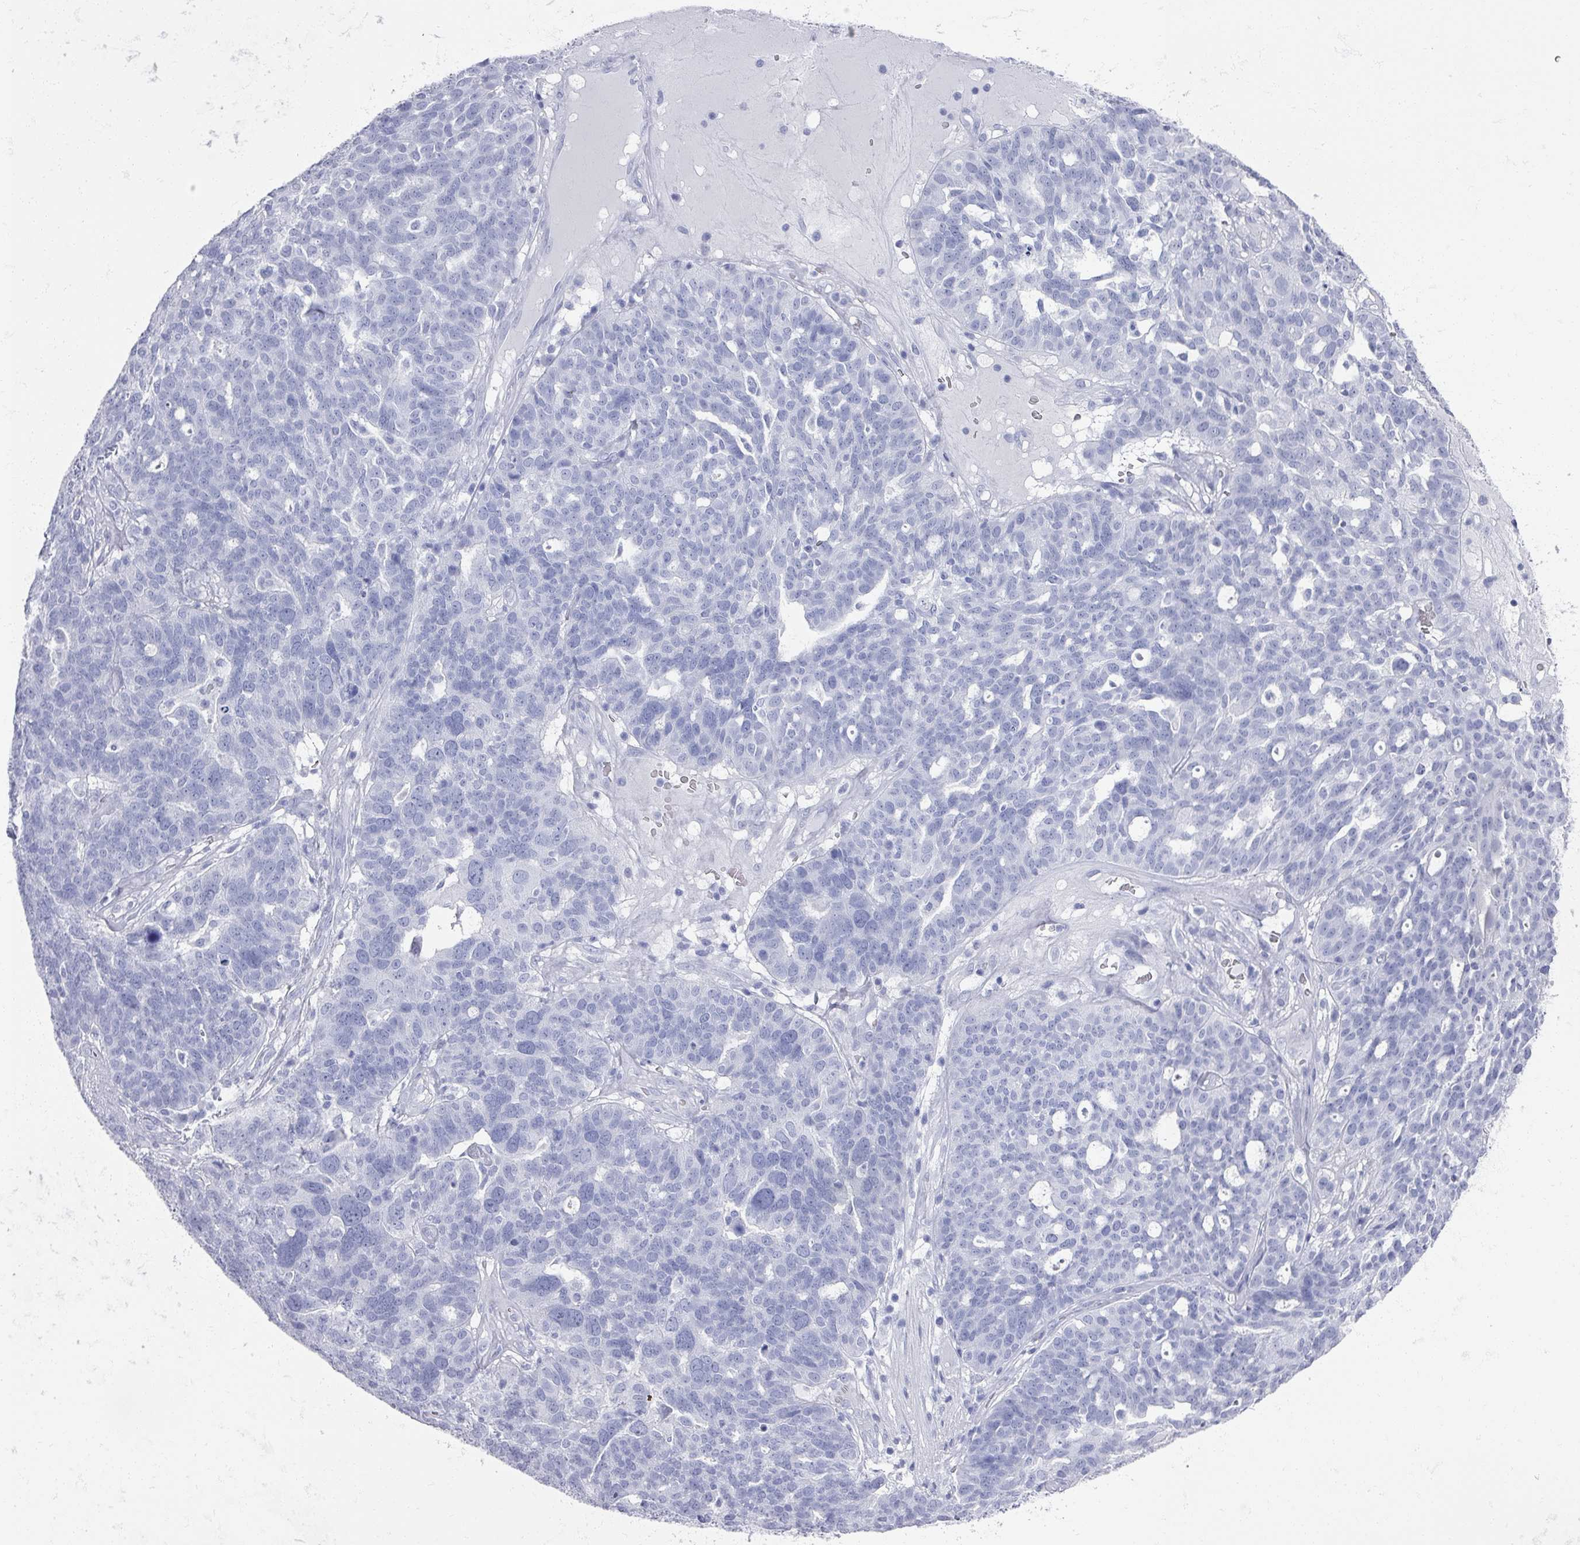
{"staining": {"intensity": "negative", "quantity": "none", "location": "none"}, "tissue": "ovarian cancer", "cell_type": "Tumor cells", "image_type": "cancer", "snomed": [{"axis": "morphology", "description": "Cystadenocarcinoma, serous, NOS"}, {"axis": "topography", "description": "Ovary"}], "caption": "Tumor cells show no significant staining in ovarian serous cystadenocarcinoma.", "gene": "OMG", "patient": {"sex": "female", "age": 59}}